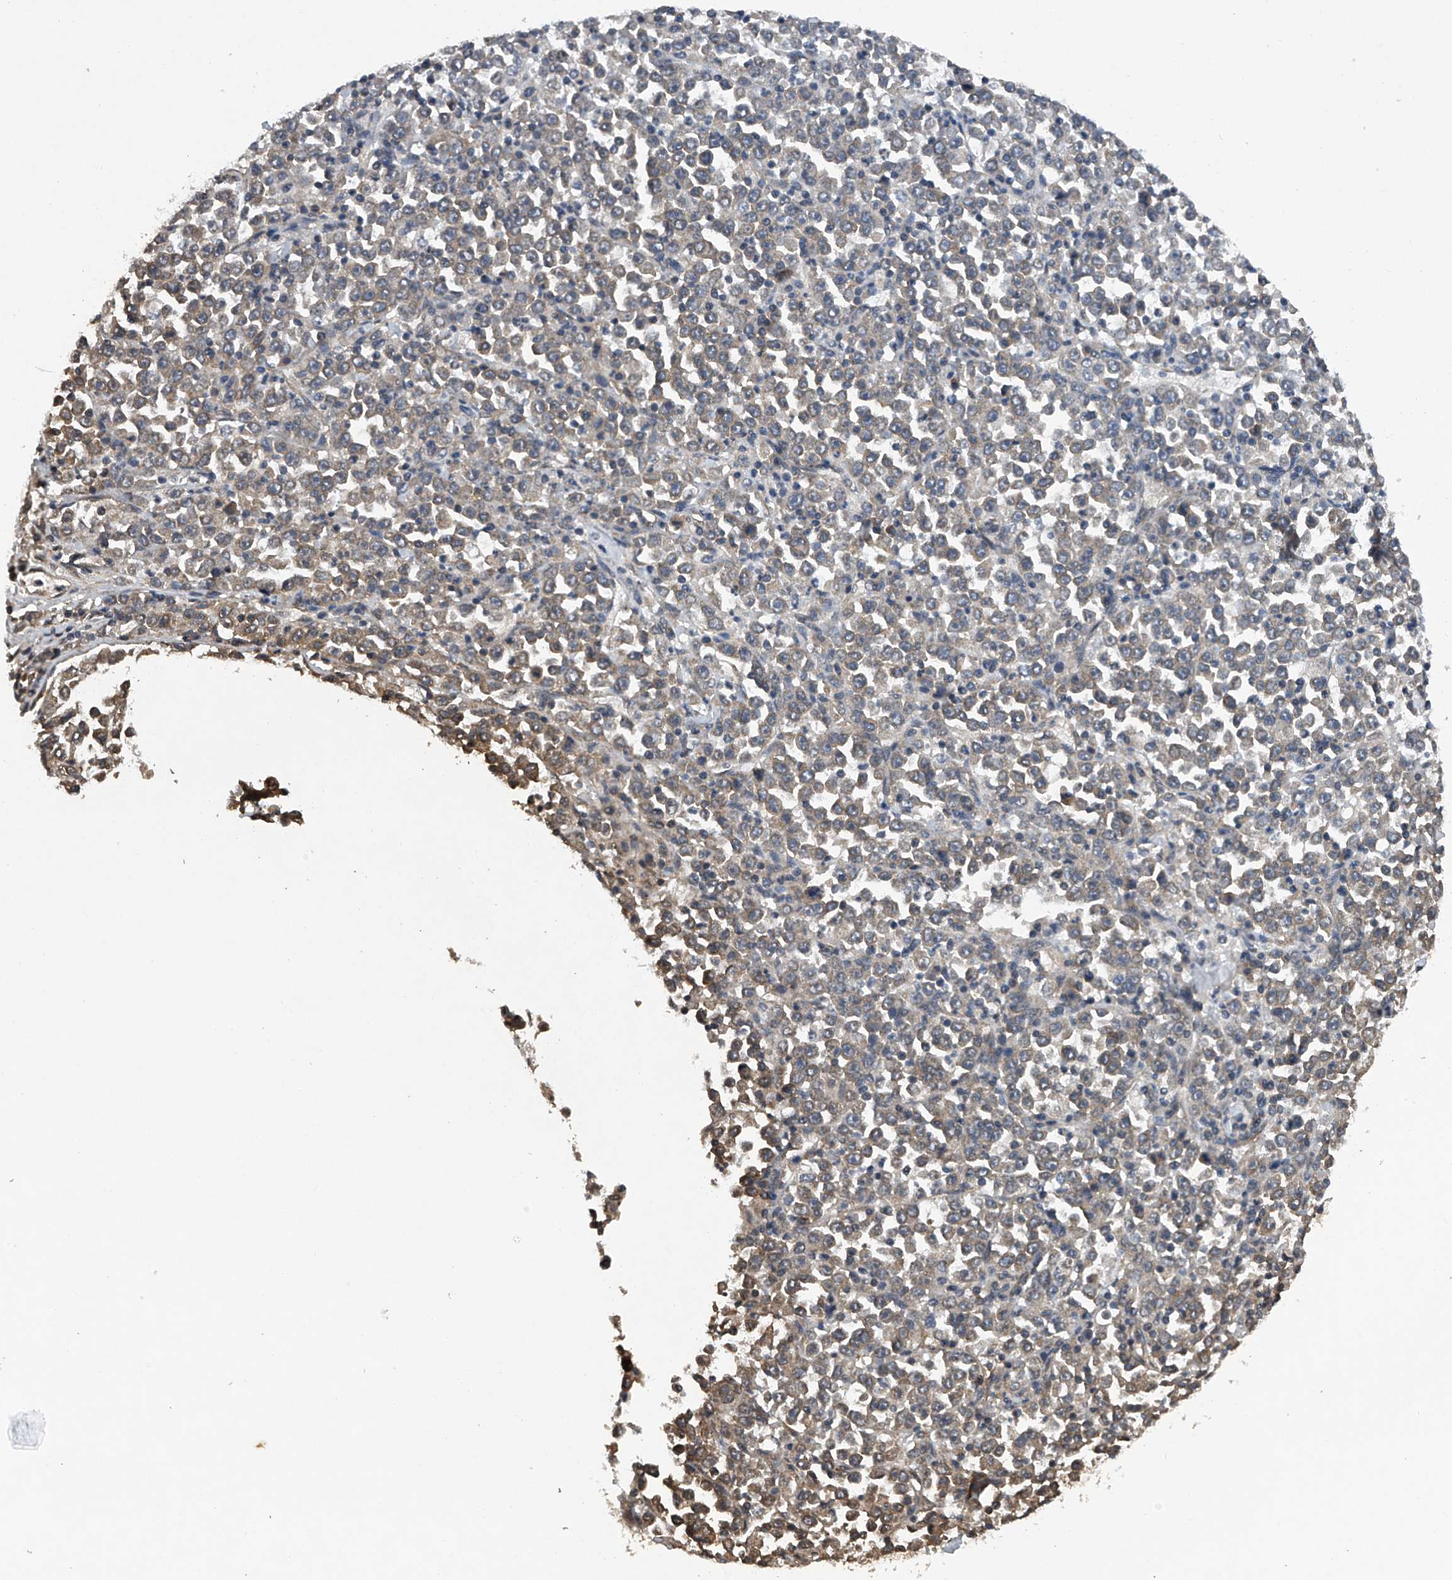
{"staining": {"intensity": "weak", "quantity": "25%-75%", "location": "cytoplasmic/membranous"}, "tissue": "stomach cancer", "cell_type": "Tumor cells", "image_type": "cancer", "snomed": [{"axis": "morphology", "description": "Normal tissue, NOS"}, {"axis": "morphology", "description": "Adenocarcinoma, NOS"}, {"axis": "topography", "description": "Stomach, upper"}, {"axis": "topography", "description": "Stomach"}], "caption": "Protein expression analysis of human stomach adenocarcinoma reveals weak cytoplasmic/membranous positivity in about 25%-75% of tumor cells.", "gene": "RNF5", "patient": {"sex": "male", "age": 59}}